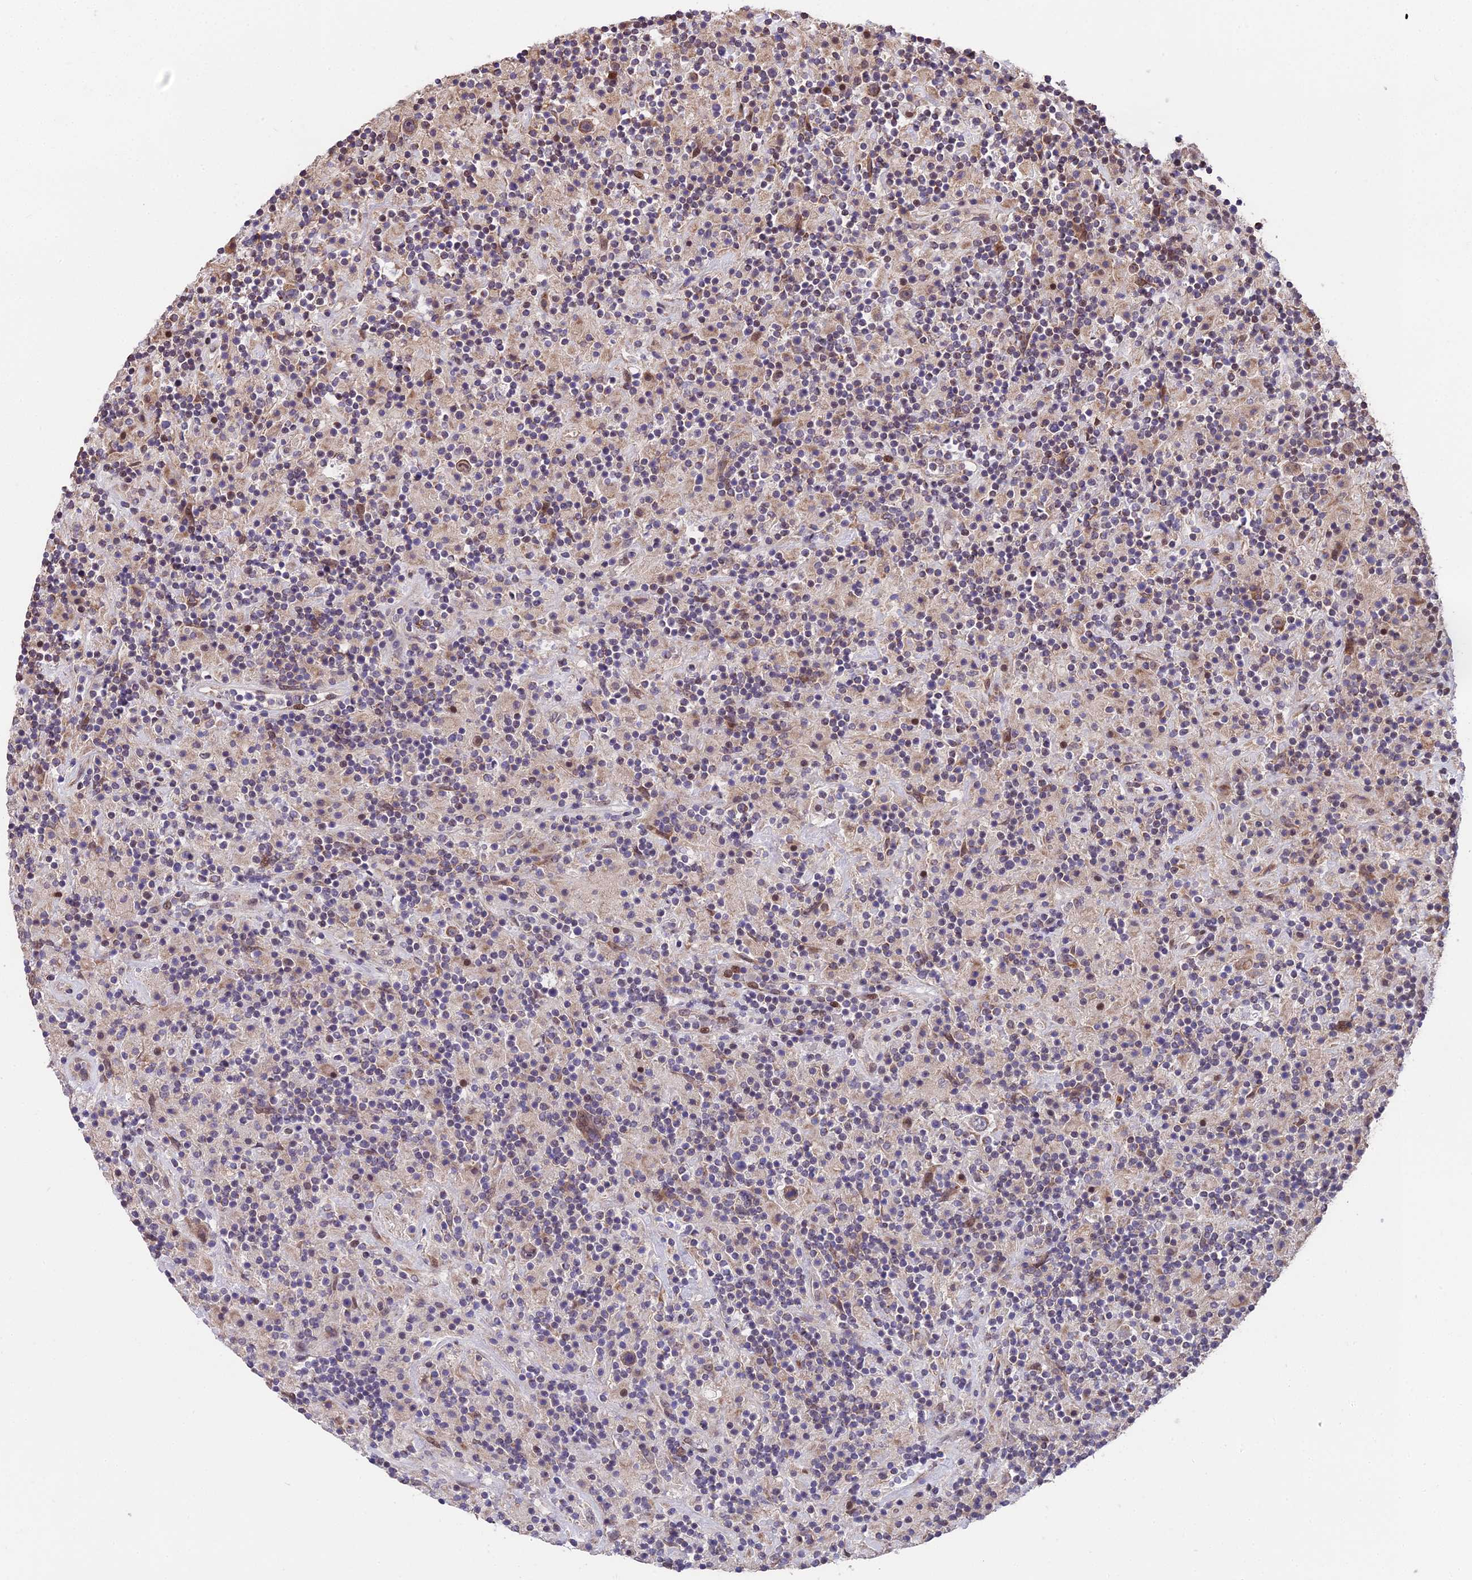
{"staining": {"intensity": "moderate", "quantity": ">75%", "location": "cytoplasmic/membranous"}, "tissue": "lymphoma", "cell_type": "Tumor cells", "image_type": "cancer", "snomed": [{"axis": "morphology", "description": "Hodgkin's disease, NOS"}, {"axis": "topography", "description": "Lymph node"}], "caption": "The histopathology image displays a brown stain indicating the presence of a protein in the cytoplasmic/membranous of tumor cells in Hodgkin's disease.", "gene": "CYP2R1", "patient": {"sex": "male", "age": 70}}